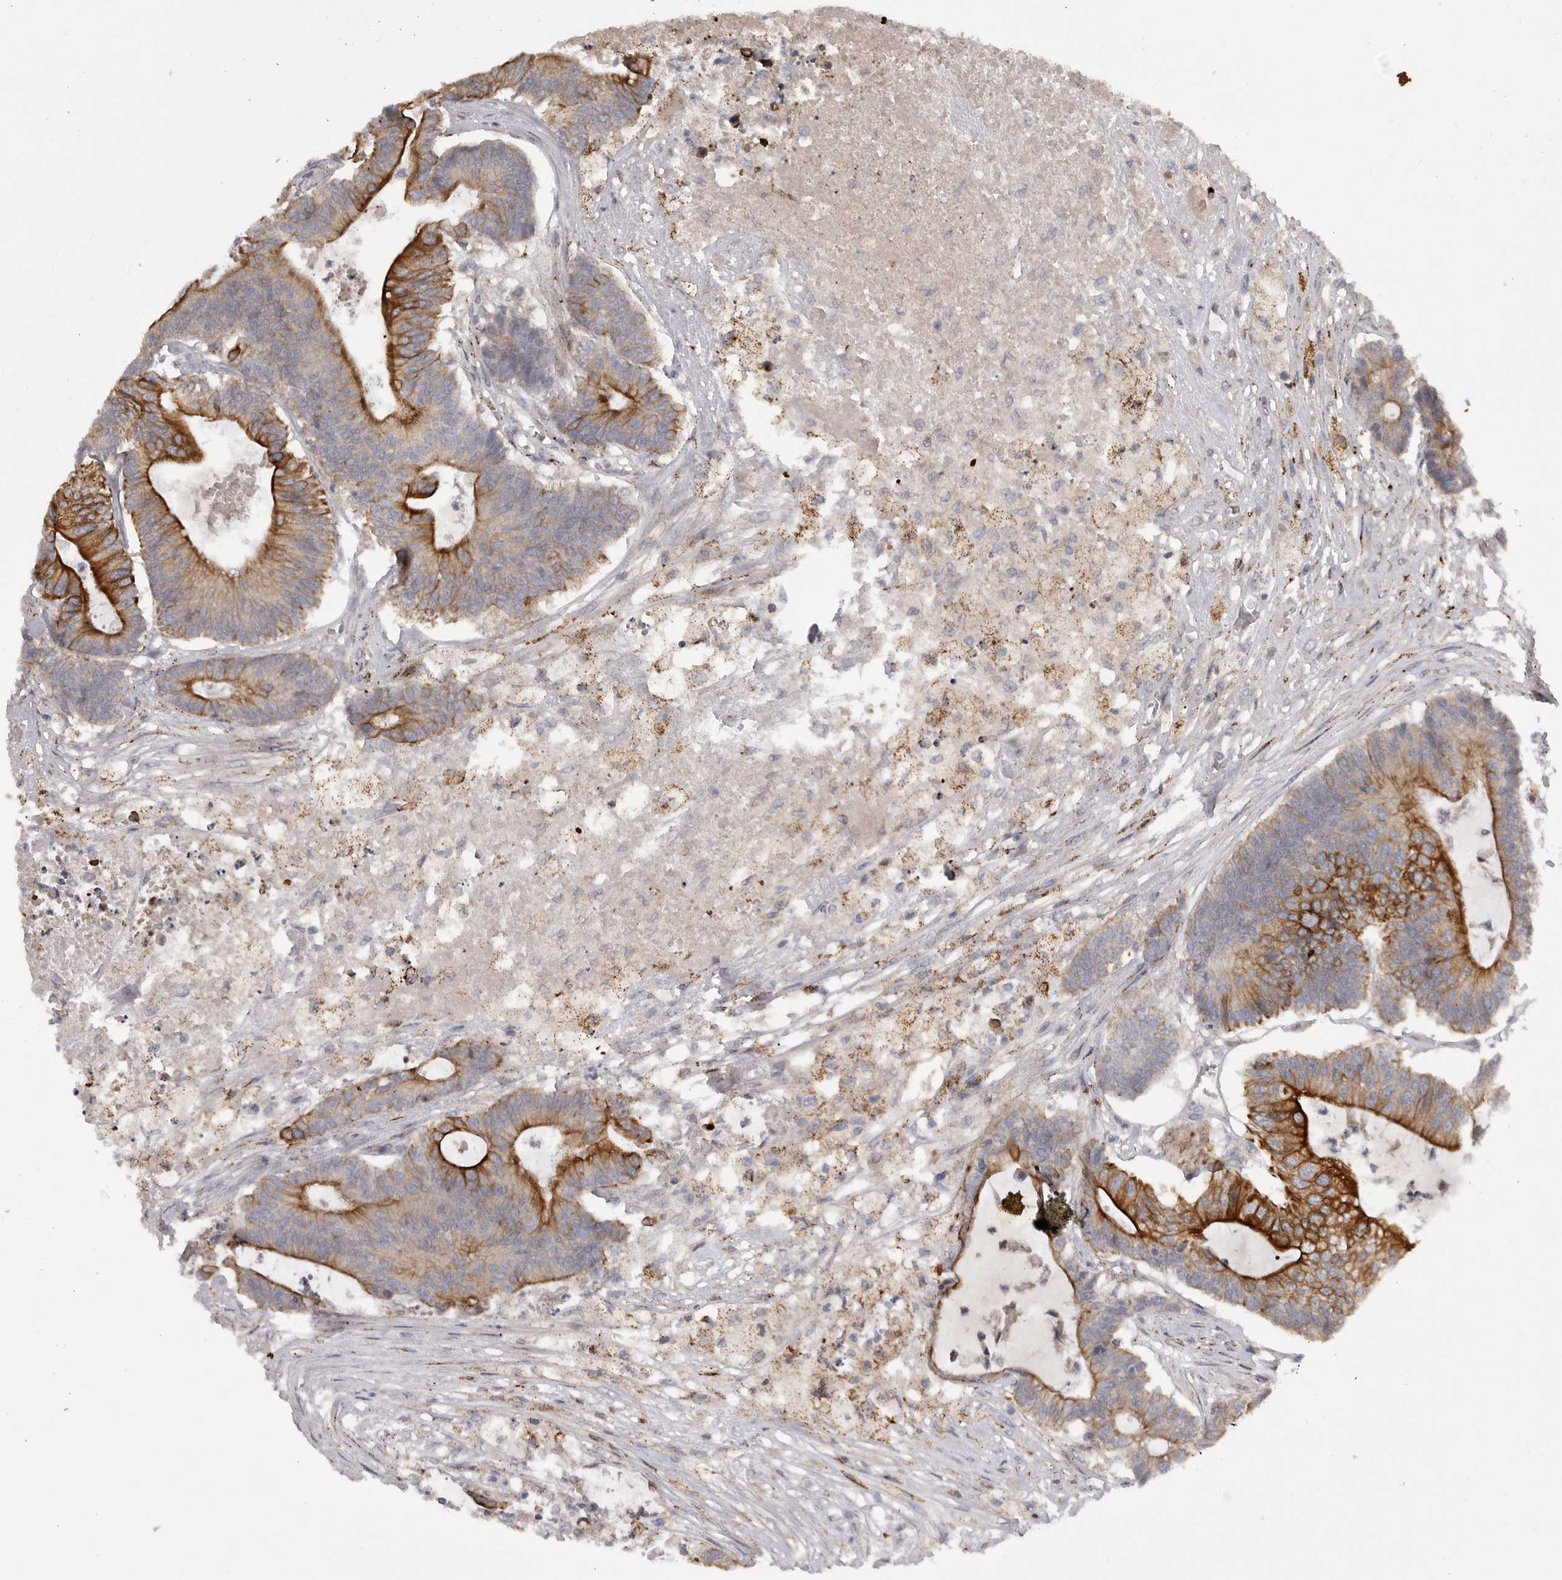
{"staining": {"intensity": "strong", "quantity": "25%-75%", "location": "cytoplasmic/membranous"}, "tissue": "colorectal cancer", "cell_type": "Tumor cells", "image_type": "cancer", "snomed": [{"axis": "morphology", "description": "Adenocarcinoma, NOS"}, {"axis": "topography", "description": "Colon"}], "caption": "Colorectal cancer (adenocarcinoma) was stained to show a protein in brown. There is high levels of strong cytoplasmic/membranous expression in approximately 25%-75% of tumor cells. (Stains: DAB (3,3'-diaminobenzidine) in brown, nuclei in blue, Microscopy: brightfield microscopy at high magnification).", "gene": "DHDDS", "patient": {"sex": "female", "age": 84}}